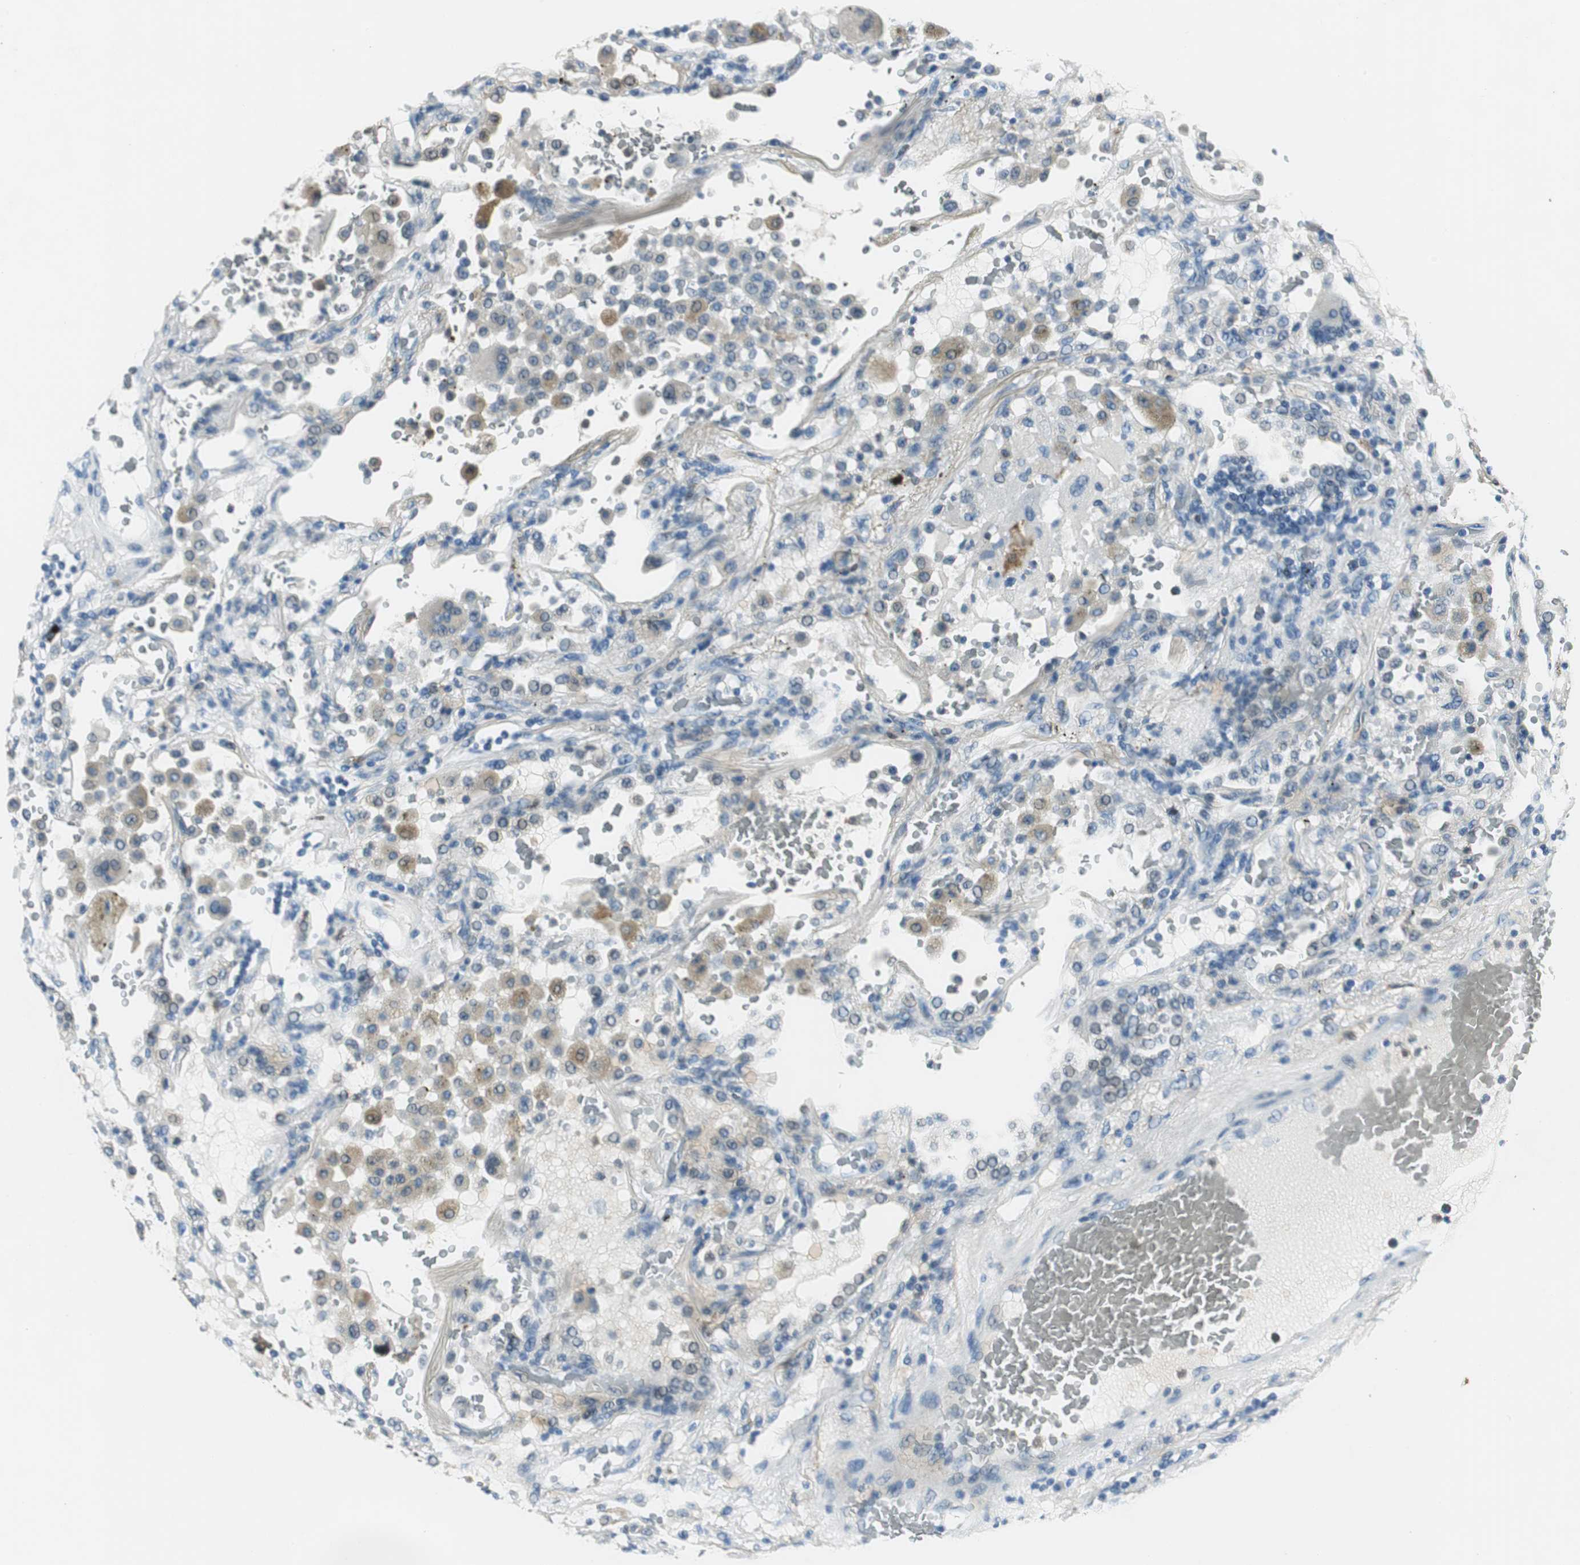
{"staining": {"intensity": "negative", "quantity": "none", "location": "none"}, "tissue": "lung cancer", "cell_type": "Tumor cells", "image_type": "cancer", "snomed": [{"axis": "morphology", "description": "Squamous cell carcinoma, NOS"}, {"axis": "topography", "description": "Lung"}], "caption": "High magnification brightfield microscopy of lung cancer (squamous cell carcinoma) stained with DAB (brown) and counterstained with hematoxylin (blue): tumor cells show no significant expression.", "gene": "ME1", "patient": {"sex": "male", "age": 57}}